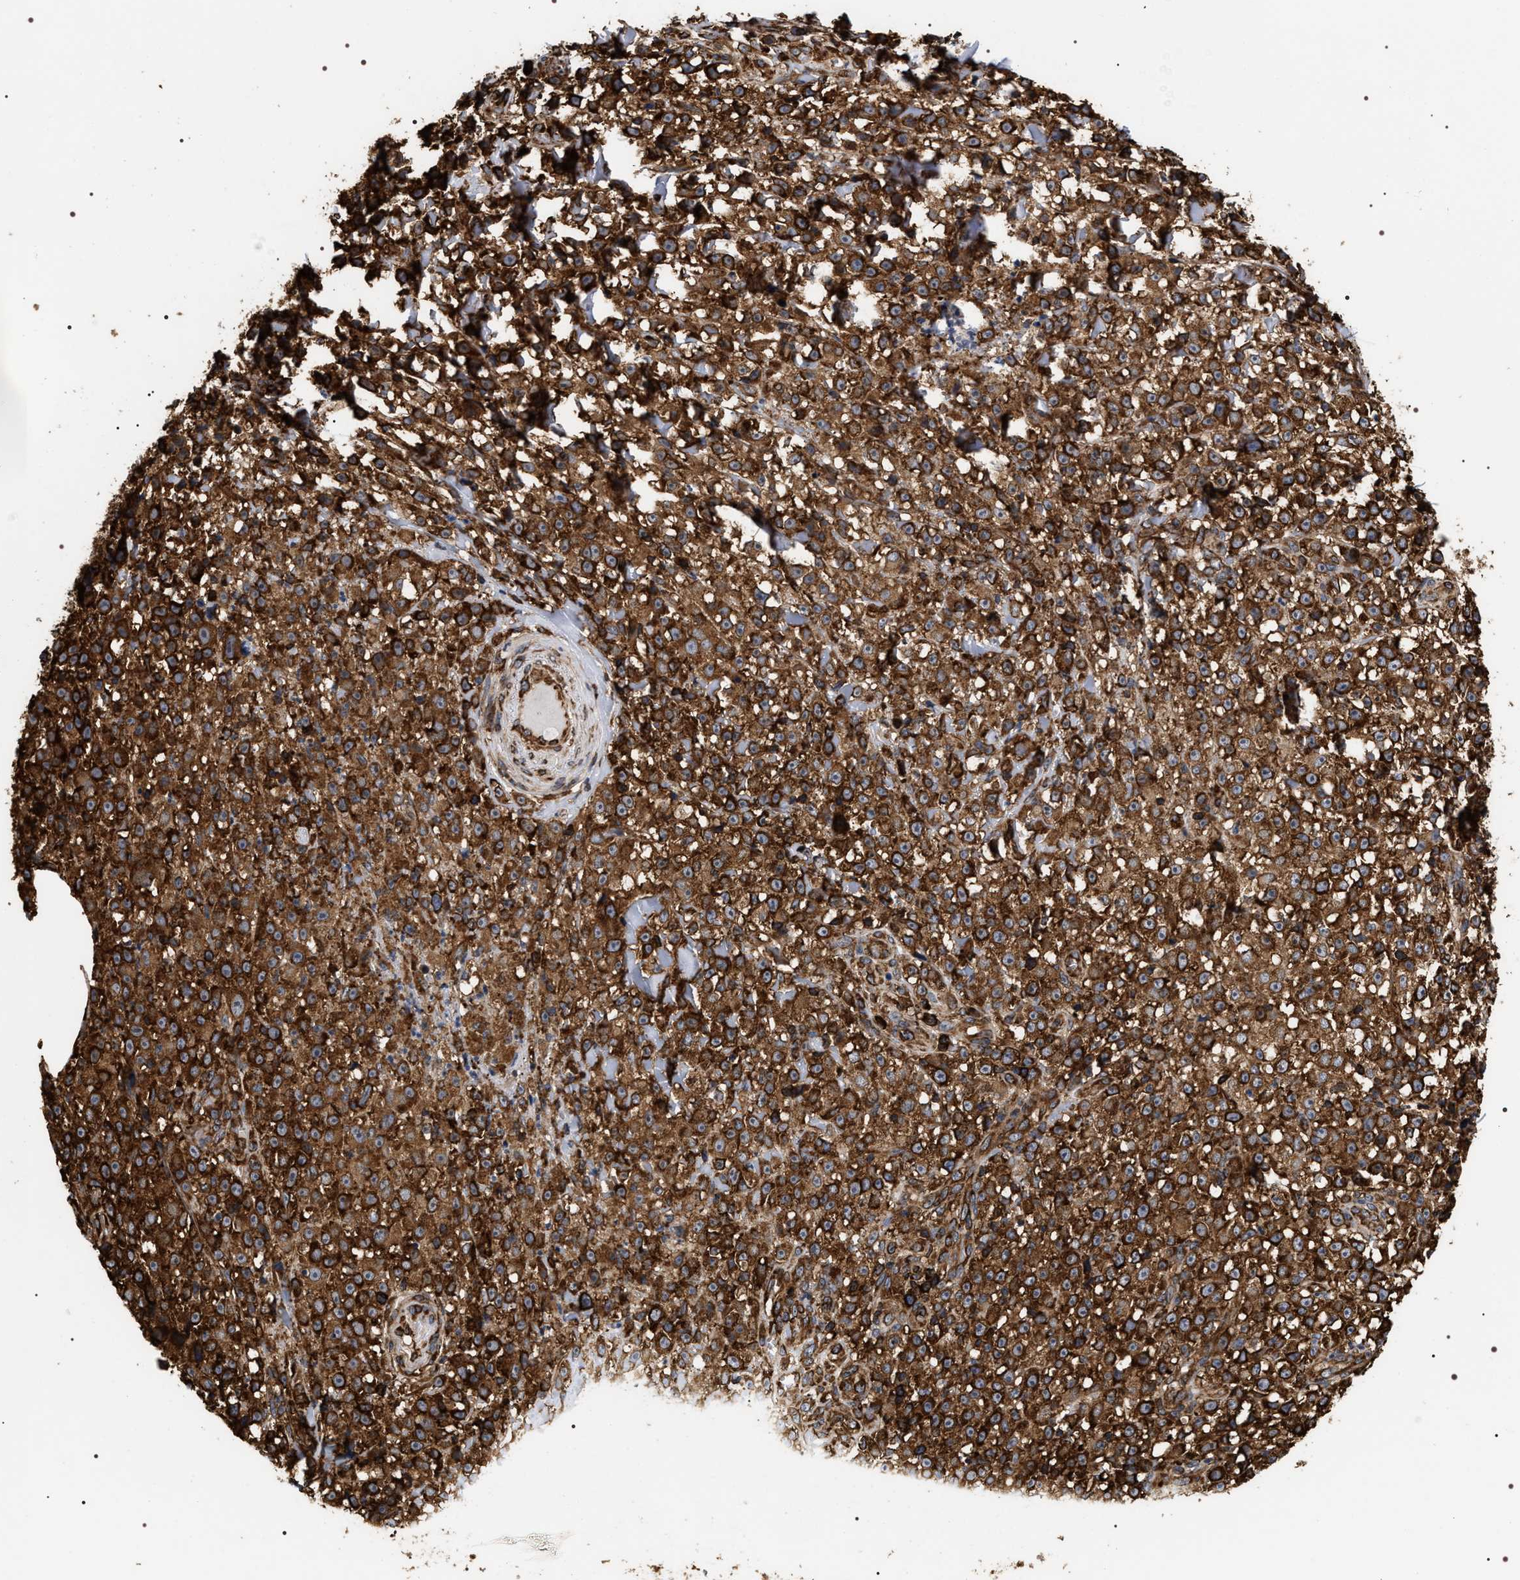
{"staining": {"intensity": "strong", "quantity": ">75%", "location": "cytoplasmic/membranous"}, "tissue": "melanoma", "cell_type": "Tumor cells", "image_type": "cancer", "snomed": [{"axis": "morphology", "description": "Malignant melanoma, NOS"}, {"axis": "topography", "description": "Skin"}], "caption": "Immunohistochemistry (IHC) of melanoma displays high levels of strong cytoplasmic/membranous staining in about >75% of tumor cells.", "gene": "SERBP1", "patient": {"sex": "female", "age": 82}}